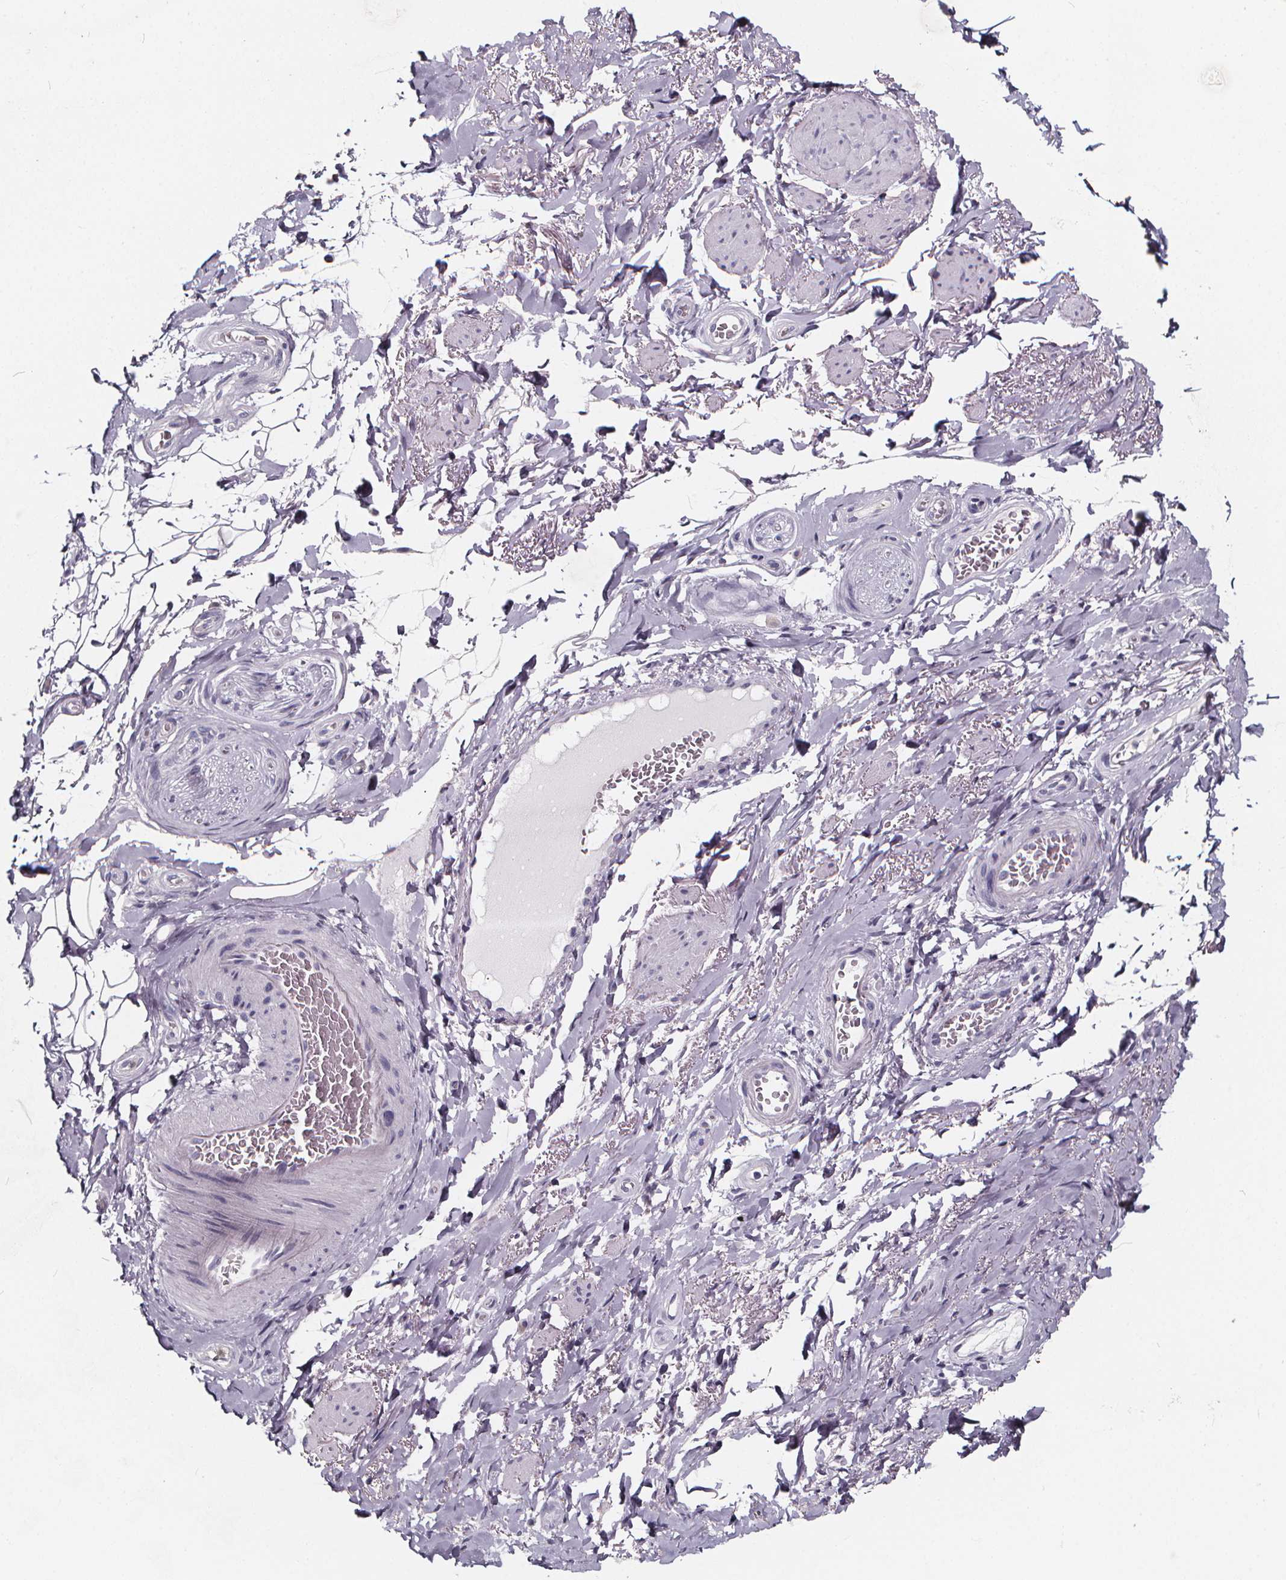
{"staining": {"intensity": "negative", "quantity": "none", "location": "none"}, "tissue": "adipose tissue", "cell_type": "Adipocytes", "image_type": "normal", "snomed": [{"axis": "morphology", "description": "Normal tissue, NOS"}, {"axis": "topography", "description": "Anal"}, {"axis": "topography", "description": "Peripheral nerve tissue"}], "caption": "IHC micrograph of unremarkable human adipose tissue stained for a protein (brown), which exhibits no positivity in adipocytes.", "gene": "SPEF2", "patient": {"sex": "male", "age": 53}}